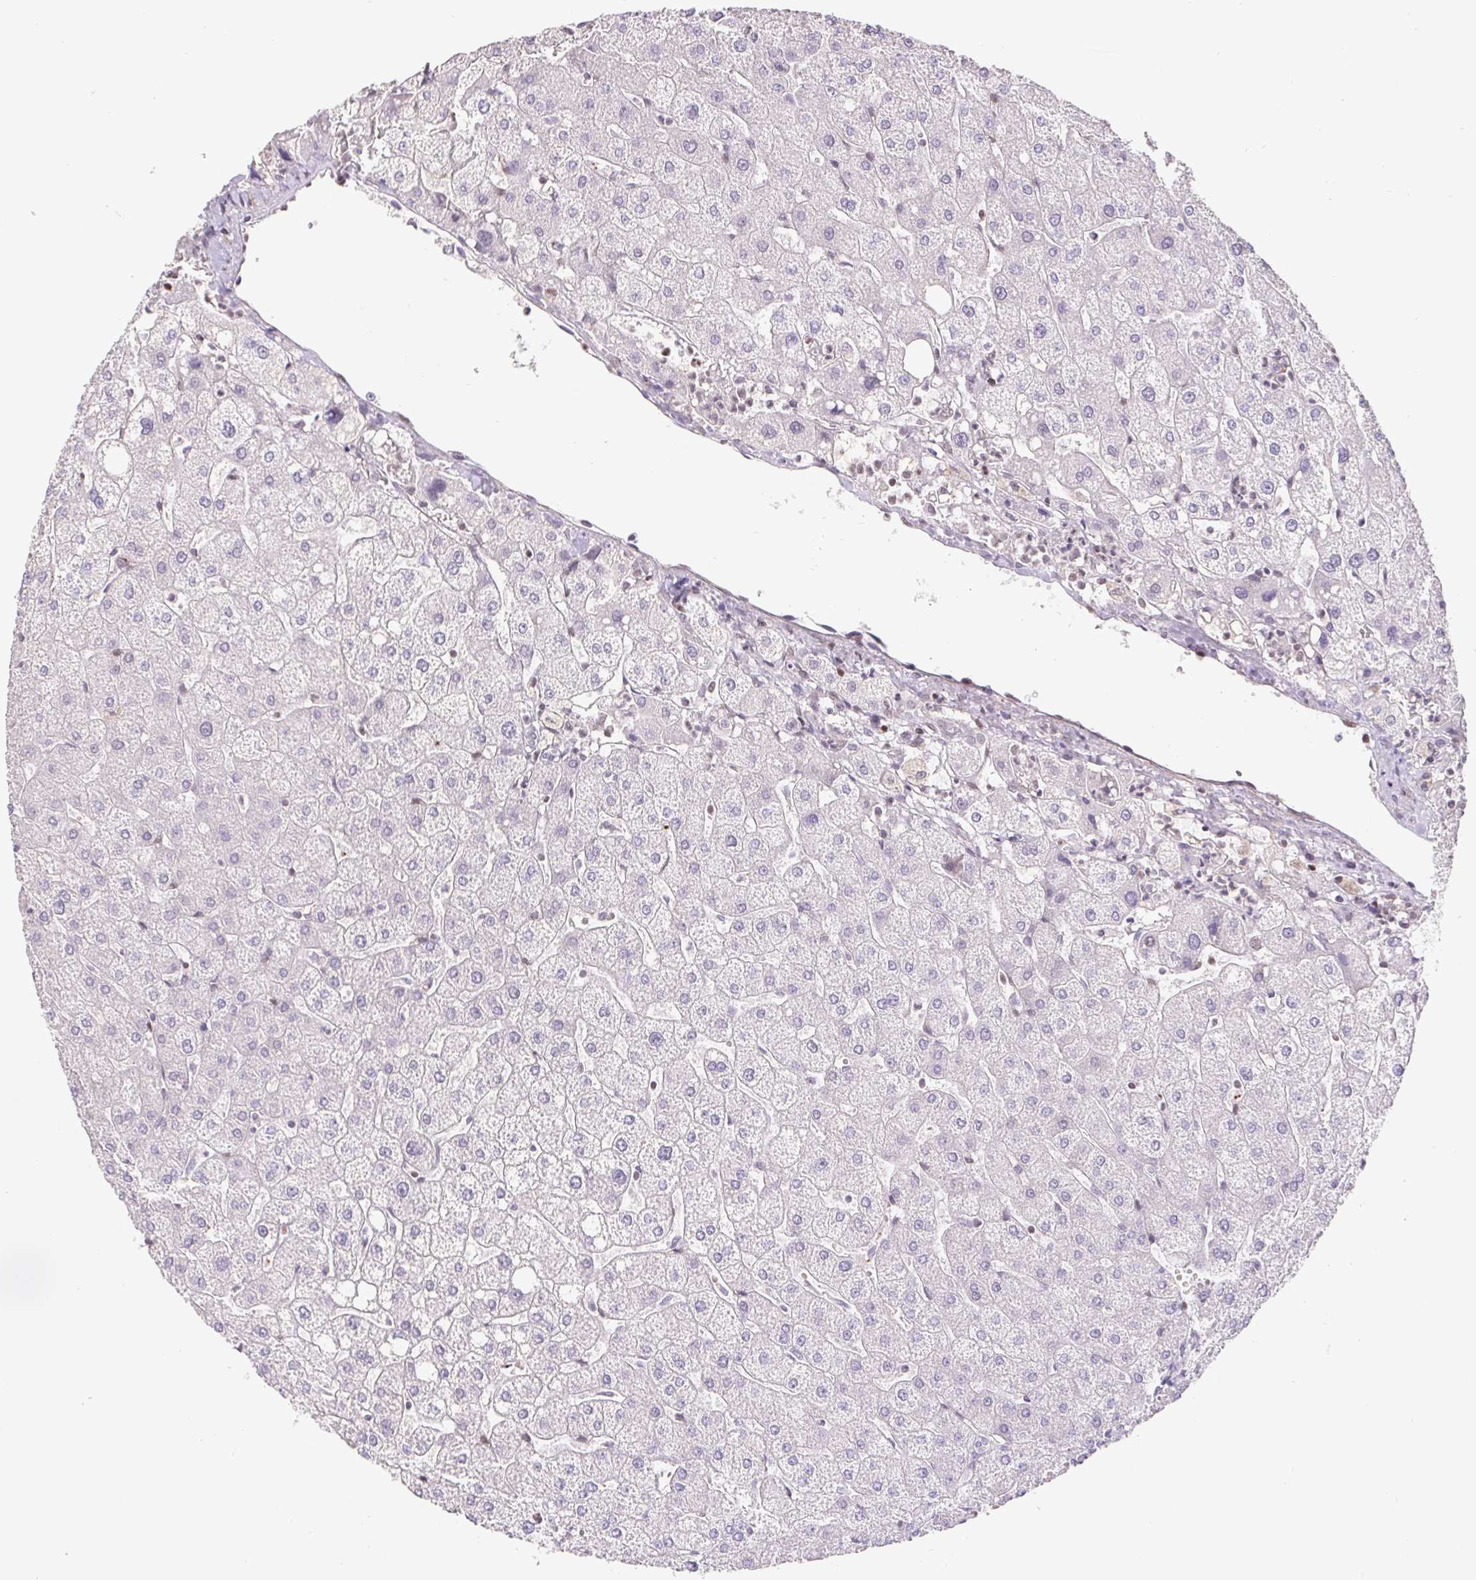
{"staining": {"intensity": "negative", "quantity": "none", "location": "none"}, "tissue": "liver", "cell_type": "Cholangiocytes", "image_type": "normal", "snomed": [{"axis": "morphology", "description": "Normal tissue, NOS"}, {"axis": "topography", "description": "Liver"}], "caption": "High power microscopy micrograph of an immunohistochemistry micrograph of unremarkable liver, revealing no significant staining in cholangiocytes.", "gene": "TRERF1", "patient": {"sex": "male", "age": 67}}